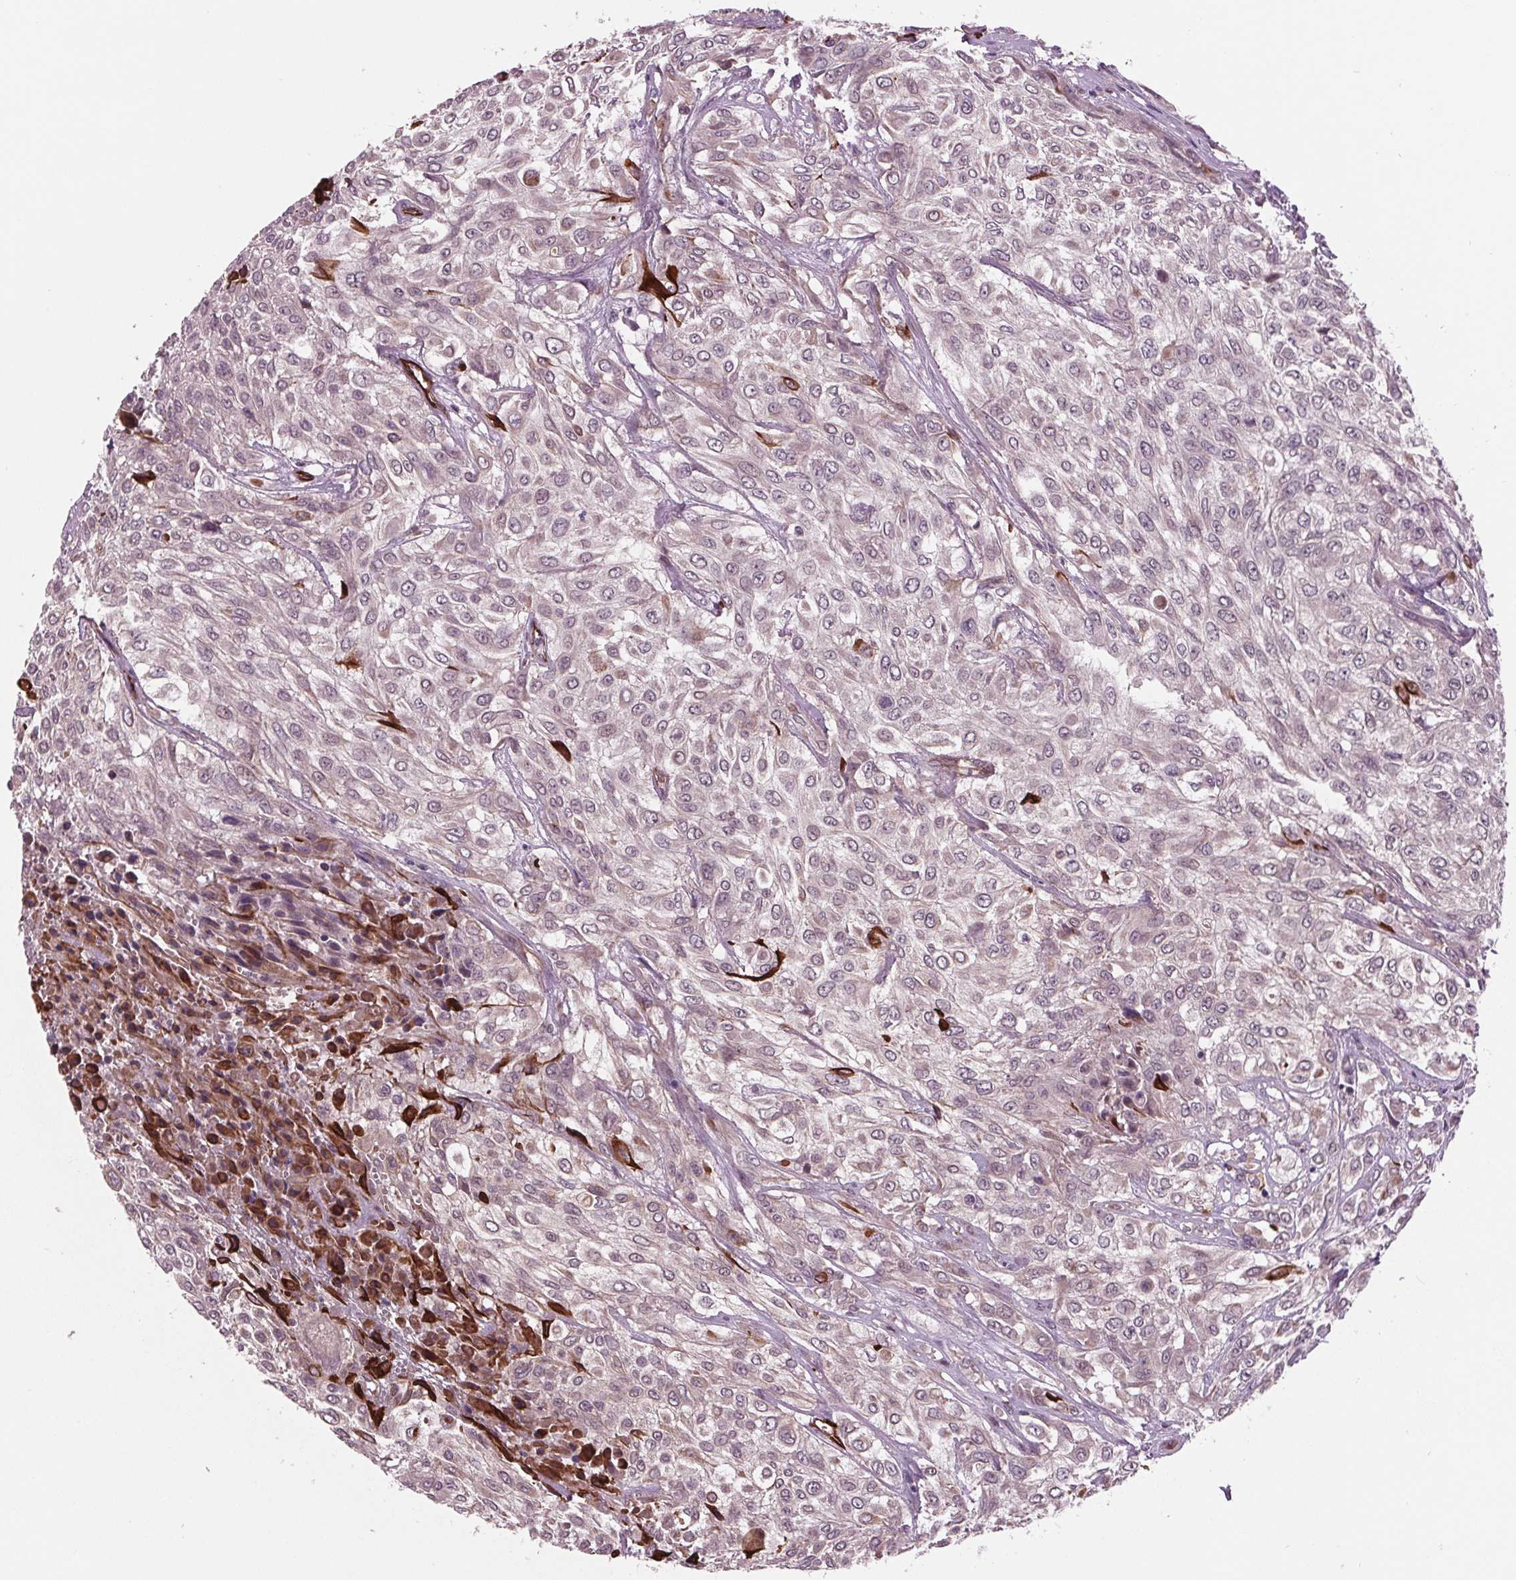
{"staining": {"intensity": "negative", "quantity": "none", "location": "none"}, "tissue": "urothelial cancer", "cell_type": "Tumor cells", "image_type": "cancer", "snomed": [{"axis": "morphology", "description": "Urothelial carcinoma, High grade"}, {"axis": "topography", "description": "Urinary bladder"}], "caption": "A high-resolution histopathology image shows immunohistochemistry staining of urothelial carcinoma (high-grade), which demonstrates no significant expression in tumor cells.", "gene": "MAPK8", "patient": {"sex": "male", "age": 57}}